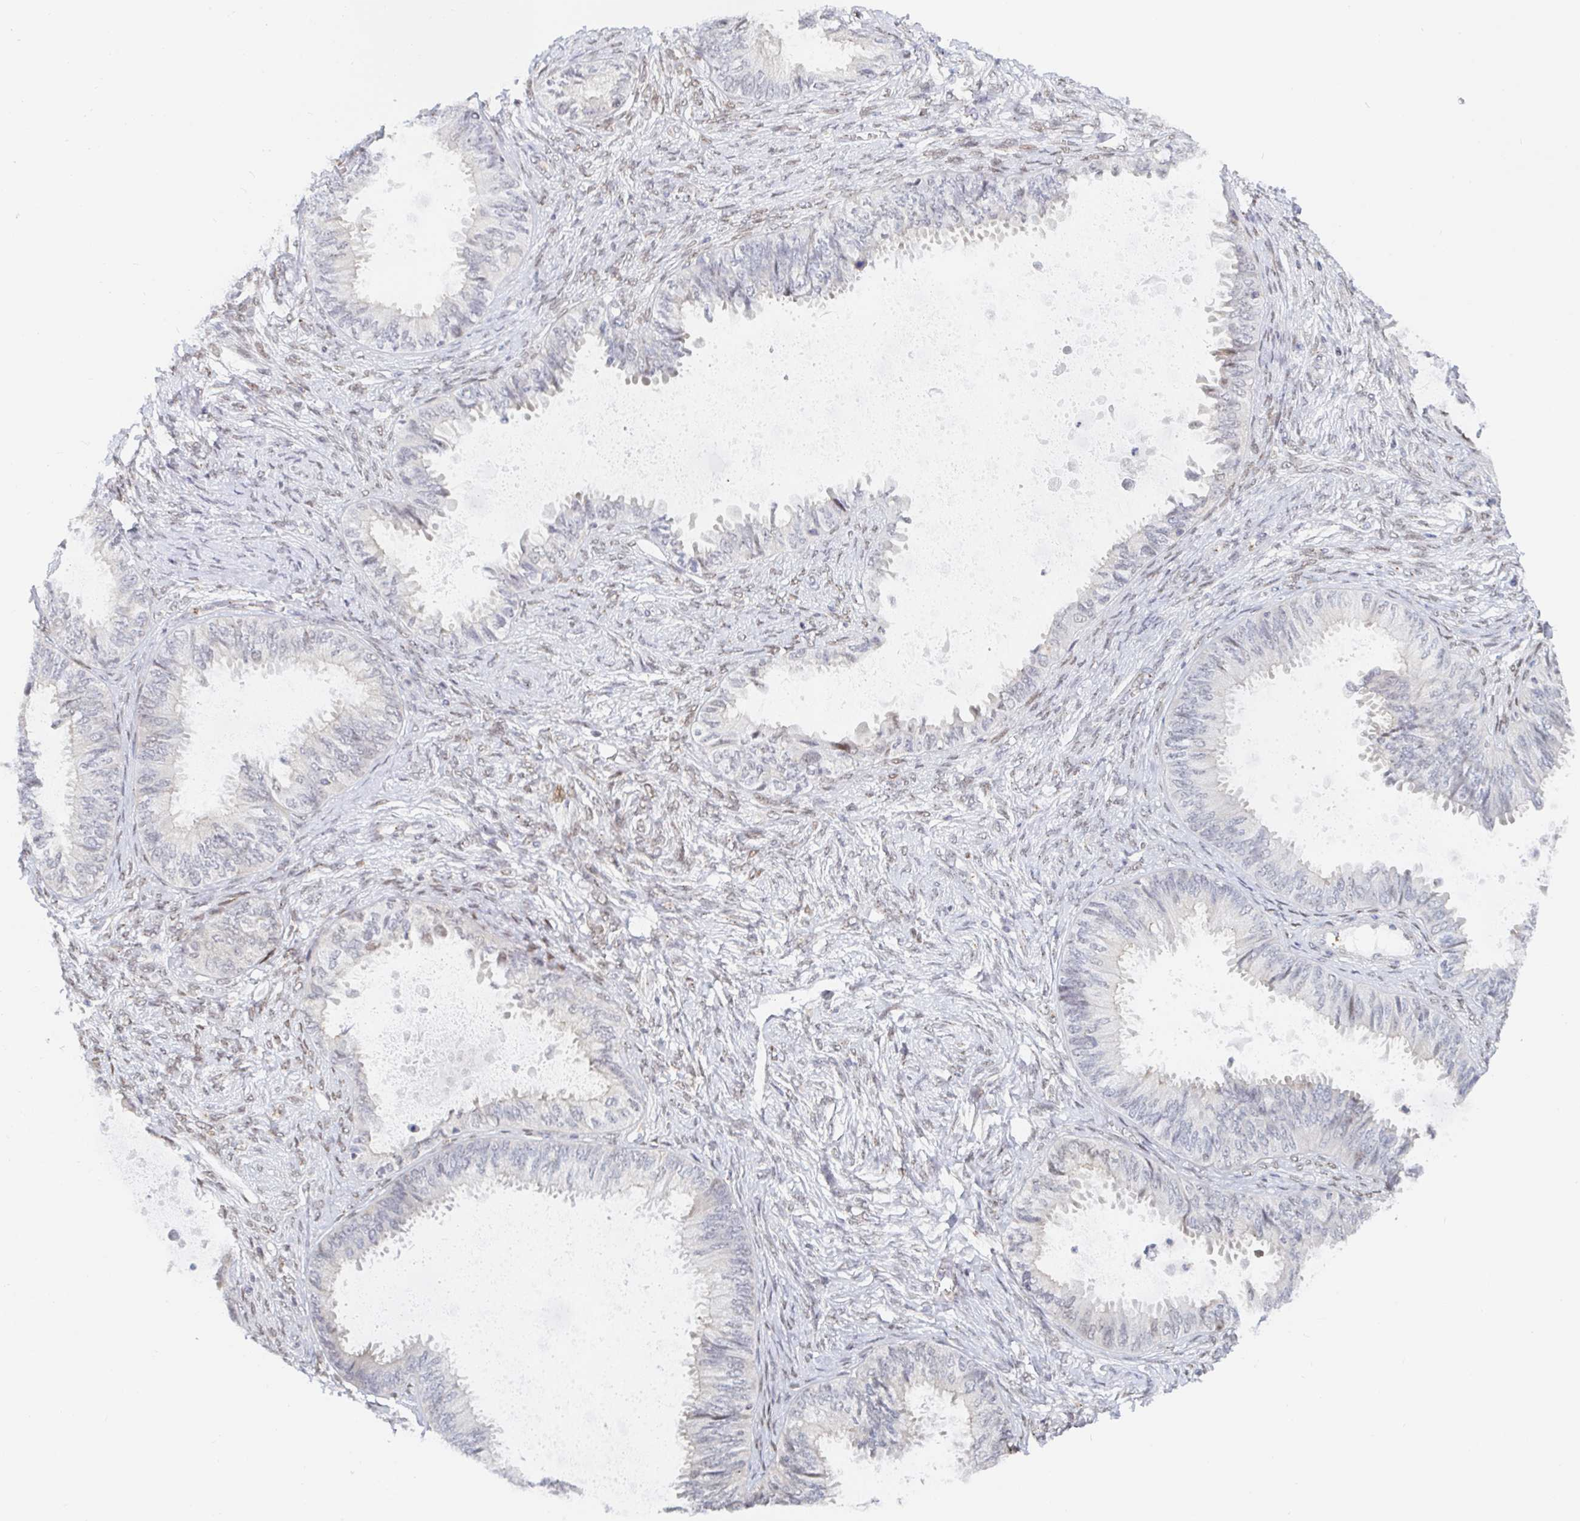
{"staining": {"intensity": "weak", "quantity": "<25%", "location": "nuclear"}, "tissue": "ovarian cancer", "cell_type": "Tumor cells", "image_type": "cancer", "snomed": [{"axis": "morphology", "description": "Carcinoma, endometroid"}, {"axis": "topography", "description": "Ovary"}], "caption": "Tumor cells show no significant protein staining in endometroid carcinoma (ovarian). (DAB (3,3'-diaminobenzidine) immunohistochemistry (IHC) visualized using brightfield microscopy, high magnification).", "gene": "CHD2", "patient": {"sex": "female", "age": 70}}